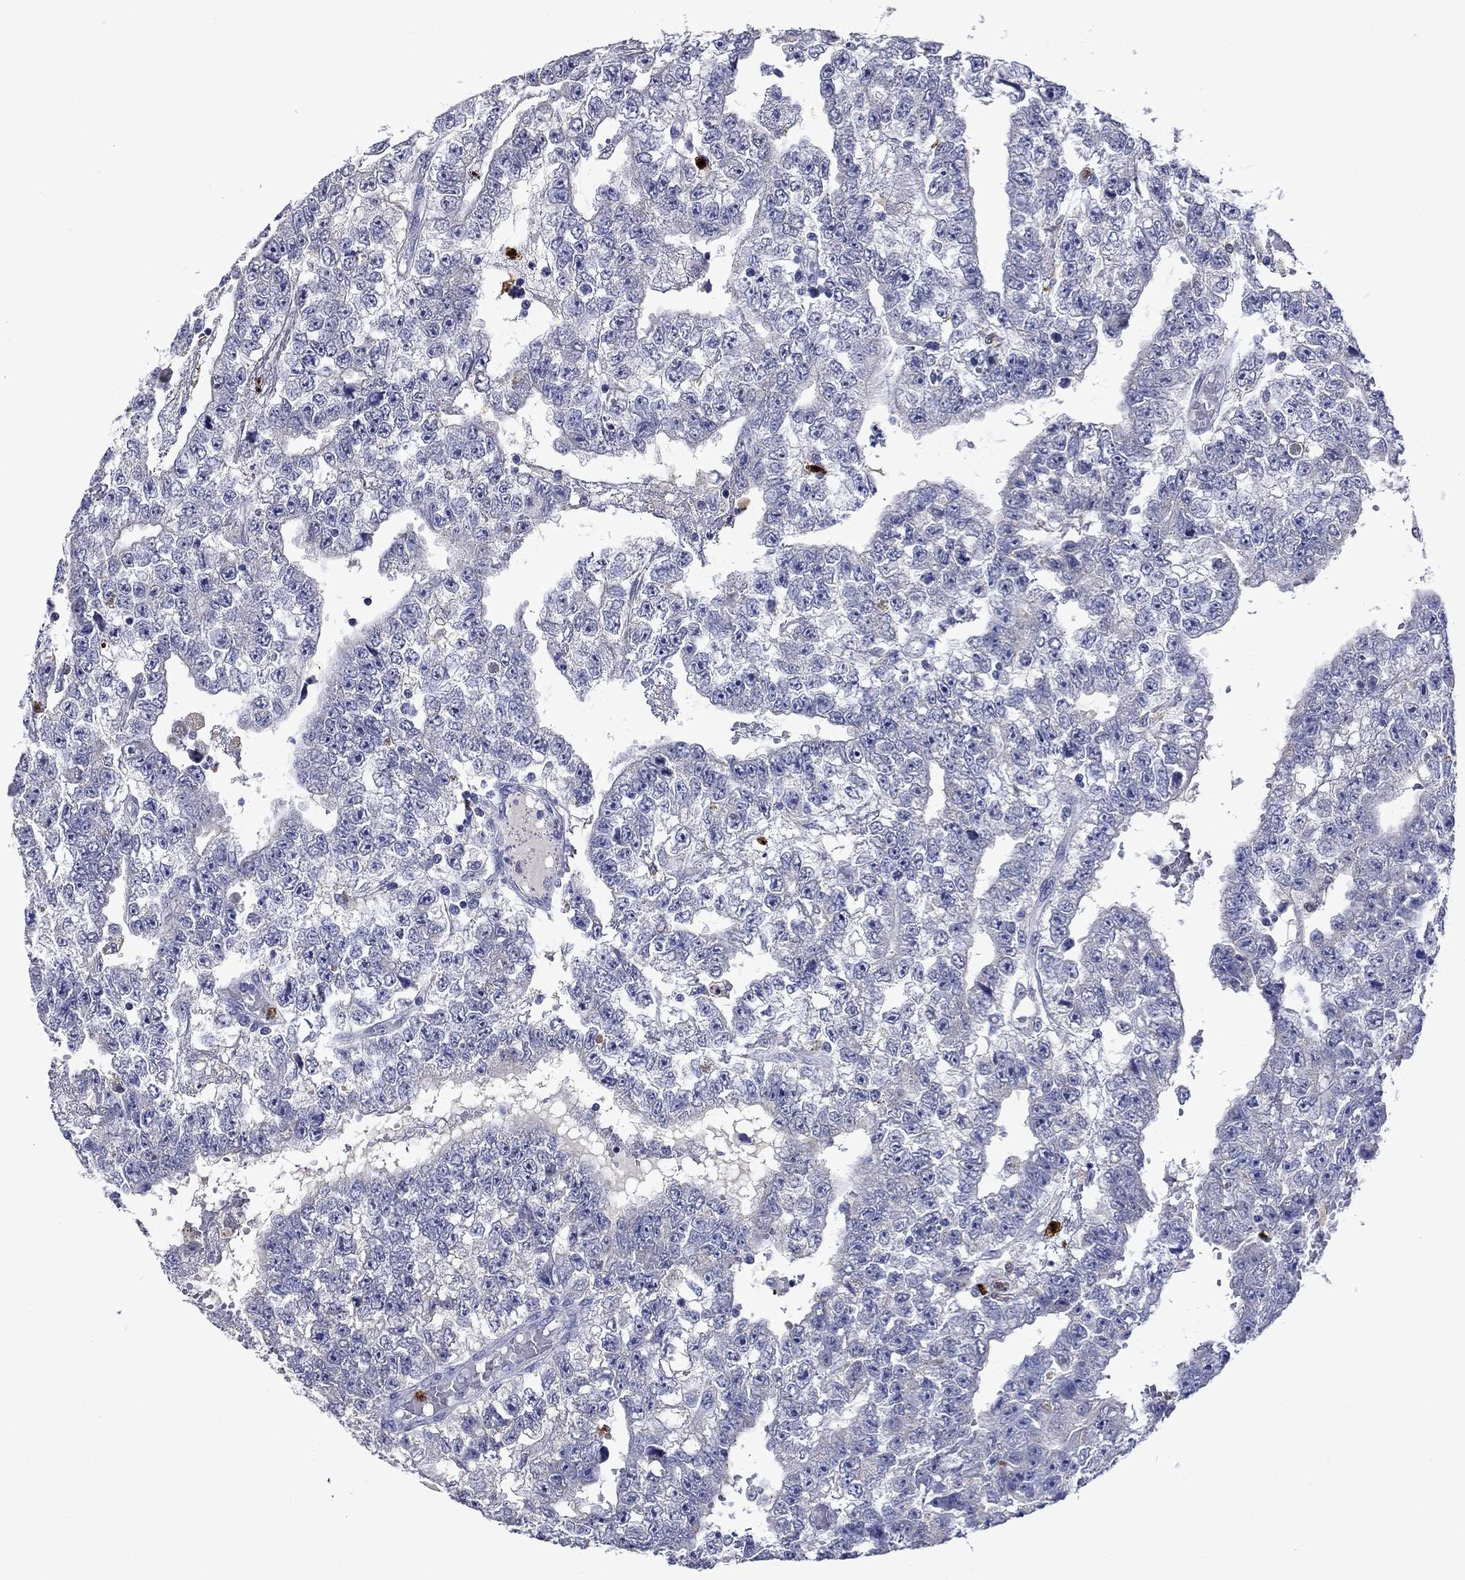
{"staining": {"intensity": "negative", "quantity": "none", "location": "none"}, "tissue": "testis cancer", "cell_type": "Tumor cells", "image_type": "cancer", "snomed": [{"axis": "morphology", "description": "Carcinoma, Embryonal, NOS"}, {"axis": "topography", "description": "Testis"}], "caption": "Tumor cells are negative for brown protein staining in testis cancer. The staining is performed using DAB brown chromogen with nuclei counter-stained in using hematoxylin.", "gene": "IRF5", "patient": {"sex": "male", "age": 25}}